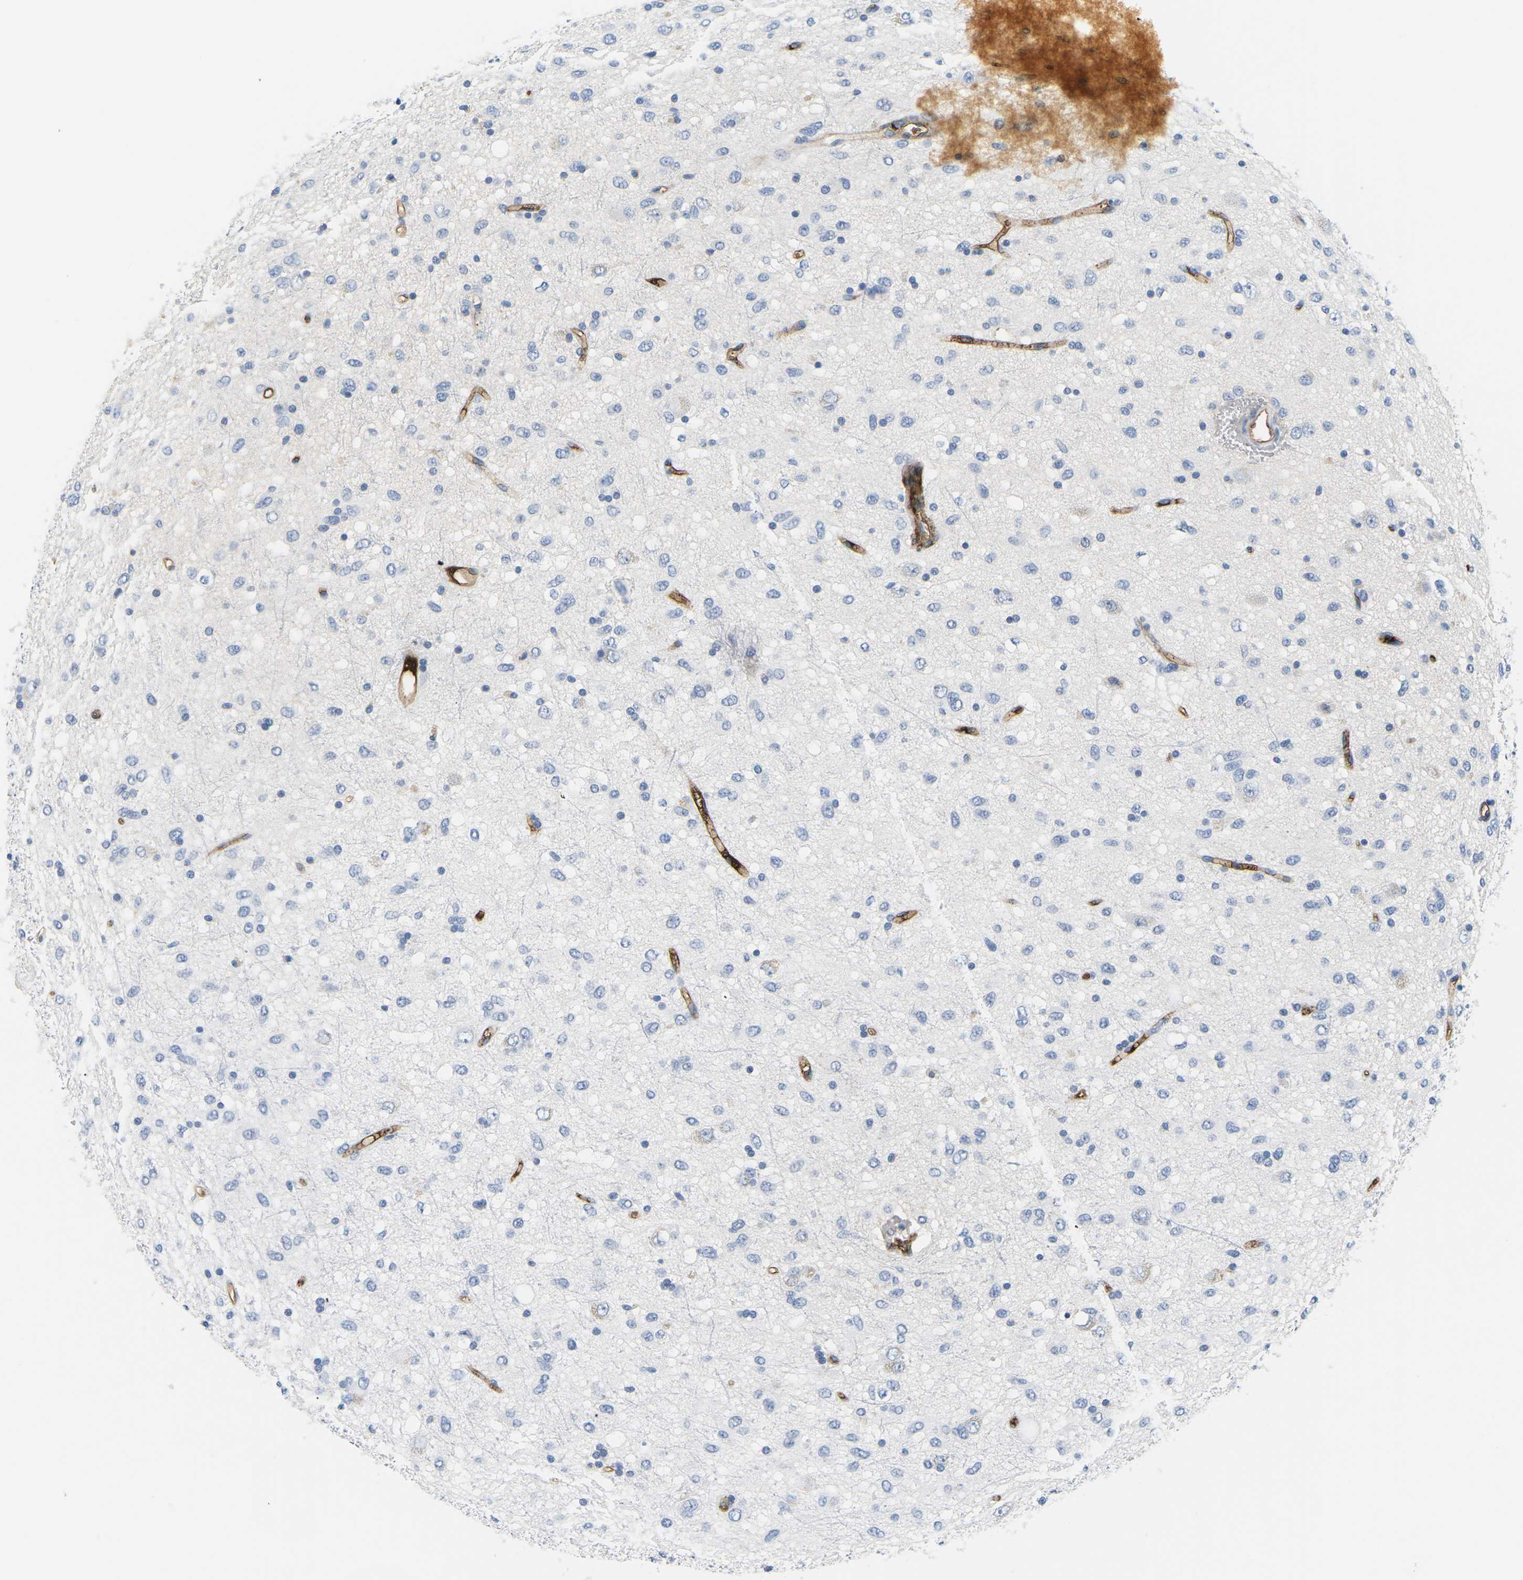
{"staining": {"intensity": "negative", "quantity": "none", "location": "none"}, "tissue": "glioma", "cell_type": "Tumor cells", "image_type": "cancer", "snomed": [{"axis": "morphology", "description": "Glioma, malignant, Low grade"}, {"axis": "topography", "description": "Brain"}], "caption": "Immunohistochemistry image of malignant low-grade glioma stained for a protein (brown), which exhibits no staining in tumor cells. (Immunohistochemistry (ihc), brightfield microscopy, high magnification).", "gene": "APOB", "patient": {"sex": "male", "age": 77}}